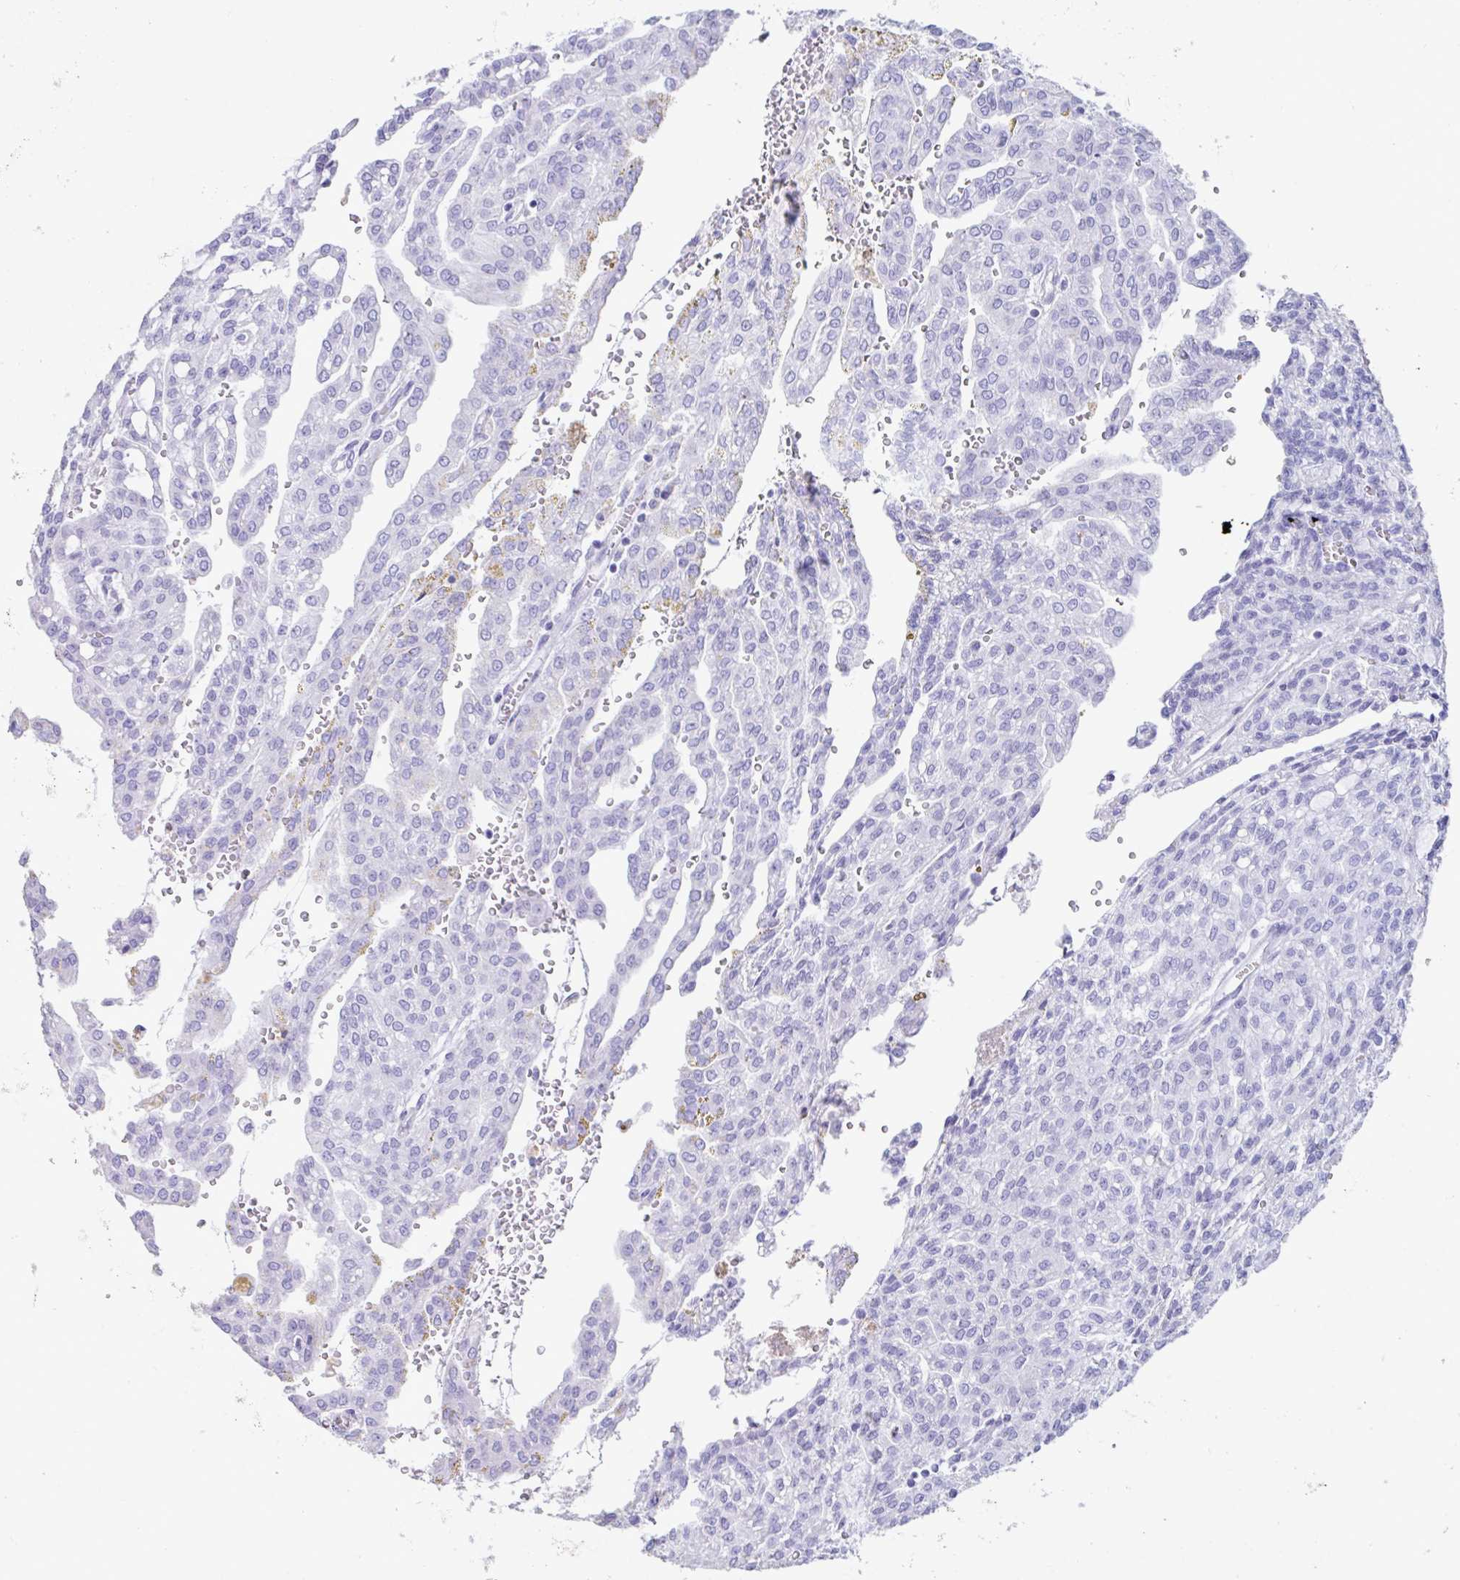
{"staining": {"intensity": "negative", "quantity": "none", "location": "none"}, "tissue": "renal cancer", "cell_type": "Tumor cells", "image_type": "cancer", "snomed": [{"axis": "morphology", "description": "Adenocarcinoma, NOS"}, {"axis": "topography", "description": "Kidney"}], "caption": "A micrograph of renal cancer stained for a protein demonstrates no brown staining in tumor cells.", "gene": "TNNC1", "patient": {"sex": "male", "age": 63}}